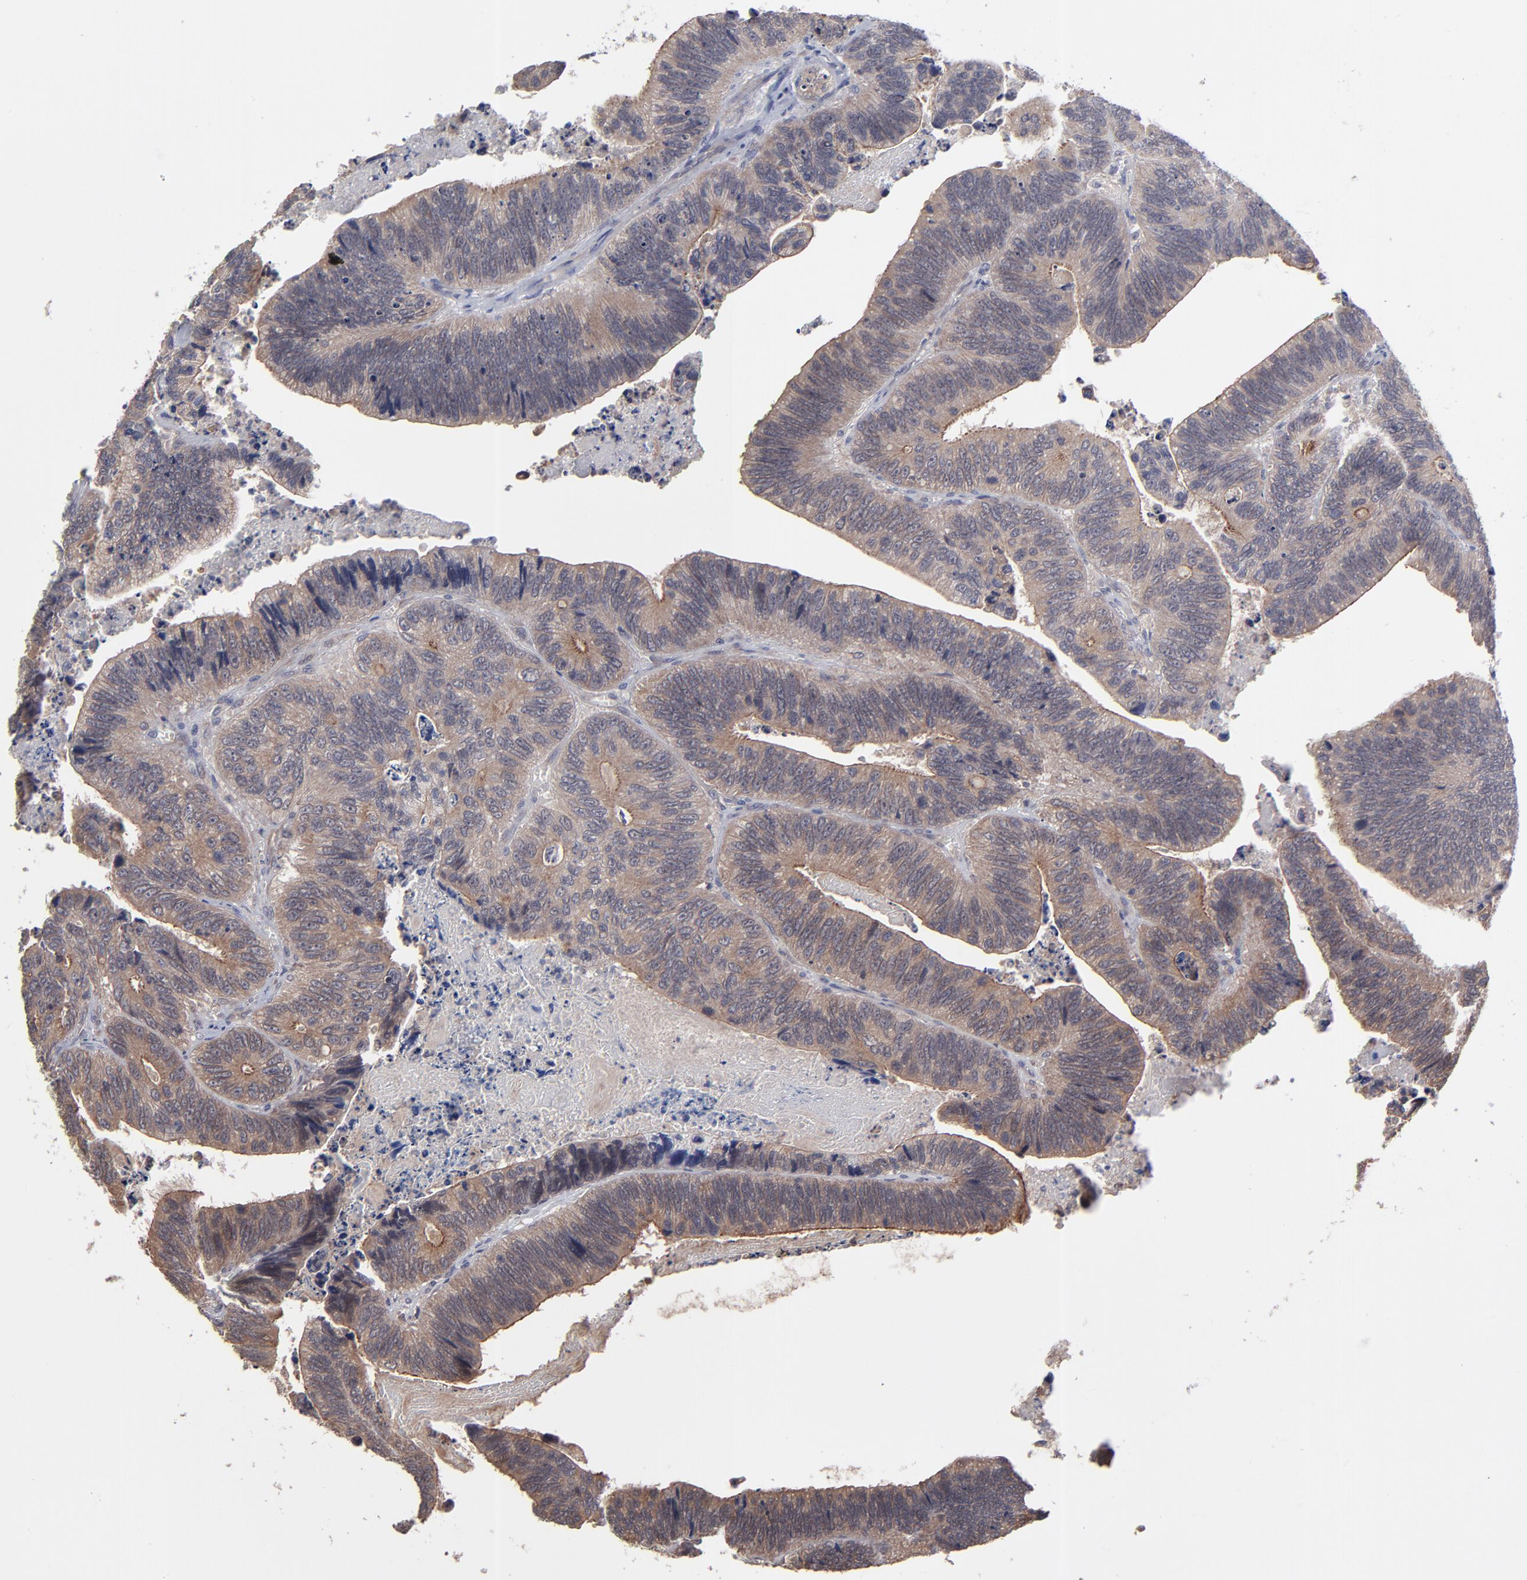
{"staining": {"intensity": "moderate", "quantity": ">75%", "location": "cytoplasmic/membranous"}, "tissue": "colorectal cancer", "cell_type": "Tumor cells", "image_type": "cancer", "snomed": [{"axis": "morphology", "description": "Adenocarcinoma, NOS"}, {"axis": "topography", "description": "Colon"}], "caption": "This micrograph shows immunohistochemistry staining of human adenocarcinoma (colorectal), with medium moderate cytoplasmic/membranous positivity in about >75% of tumor cells.", "gene": "ZNF780B", "patient": {"sex": "male", "age": 72}}